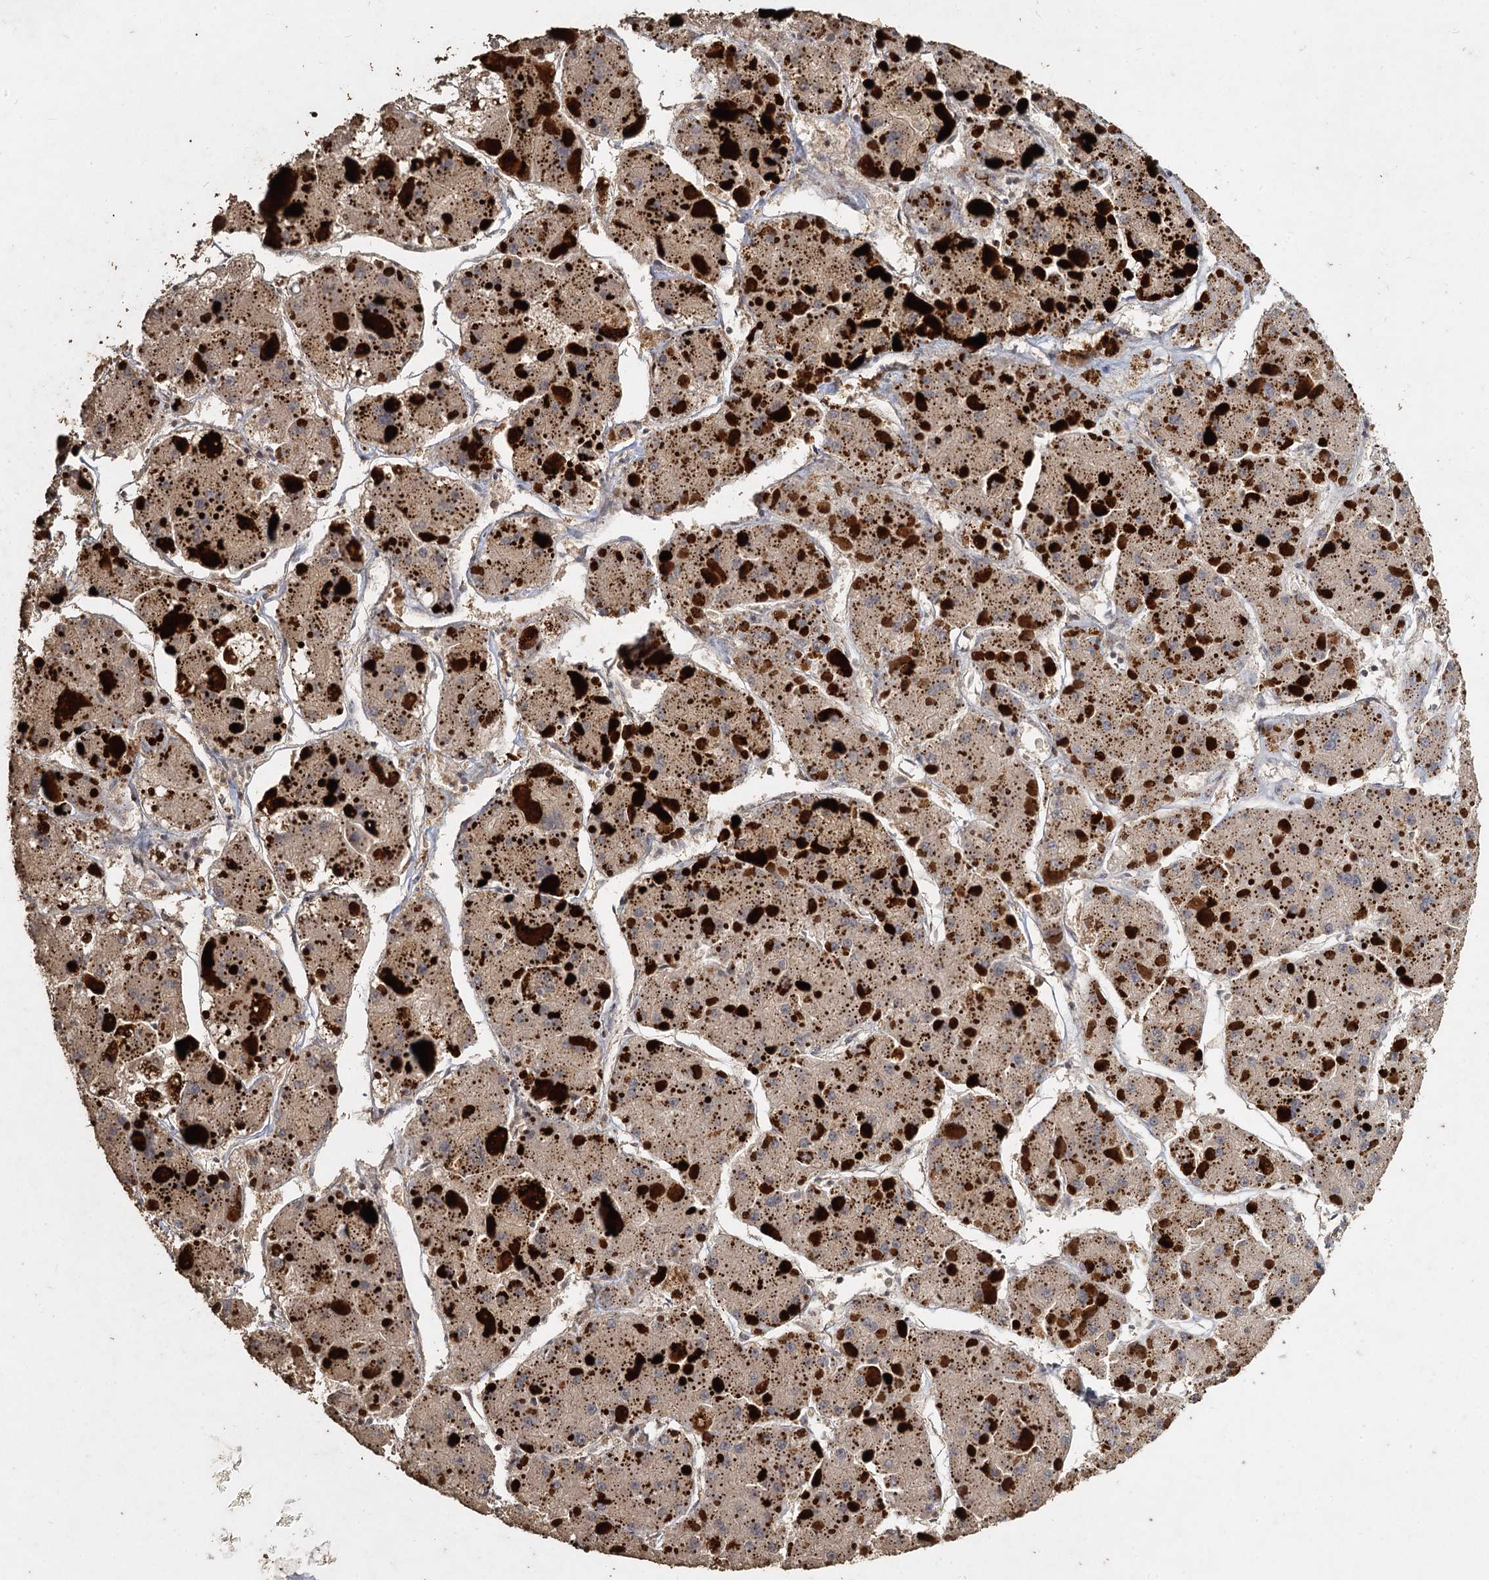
{"staining": {"intensity": "negative", "quantity": "none", "location": "none"}, "tissue": "liver cancer", "cell_type": "Tumor cells", "image_type": "cancer", "snomed": [{"axis": "morphology", "description": "Carcinoma, Hepatocellular, NOS"}, {"axis": "topography", "description": "Liver"}], "caption": "Immunohistochemistry histopathology image of neoplastic tissue: human liver cancer (hepatocellular carcinoma) stained with DAB (3,3'-diaminobenzidine) demonstrates no significant protein expression in tumor cells.", "gene": "CCDC61", "patient": {"sex": "female", "age": 73}}